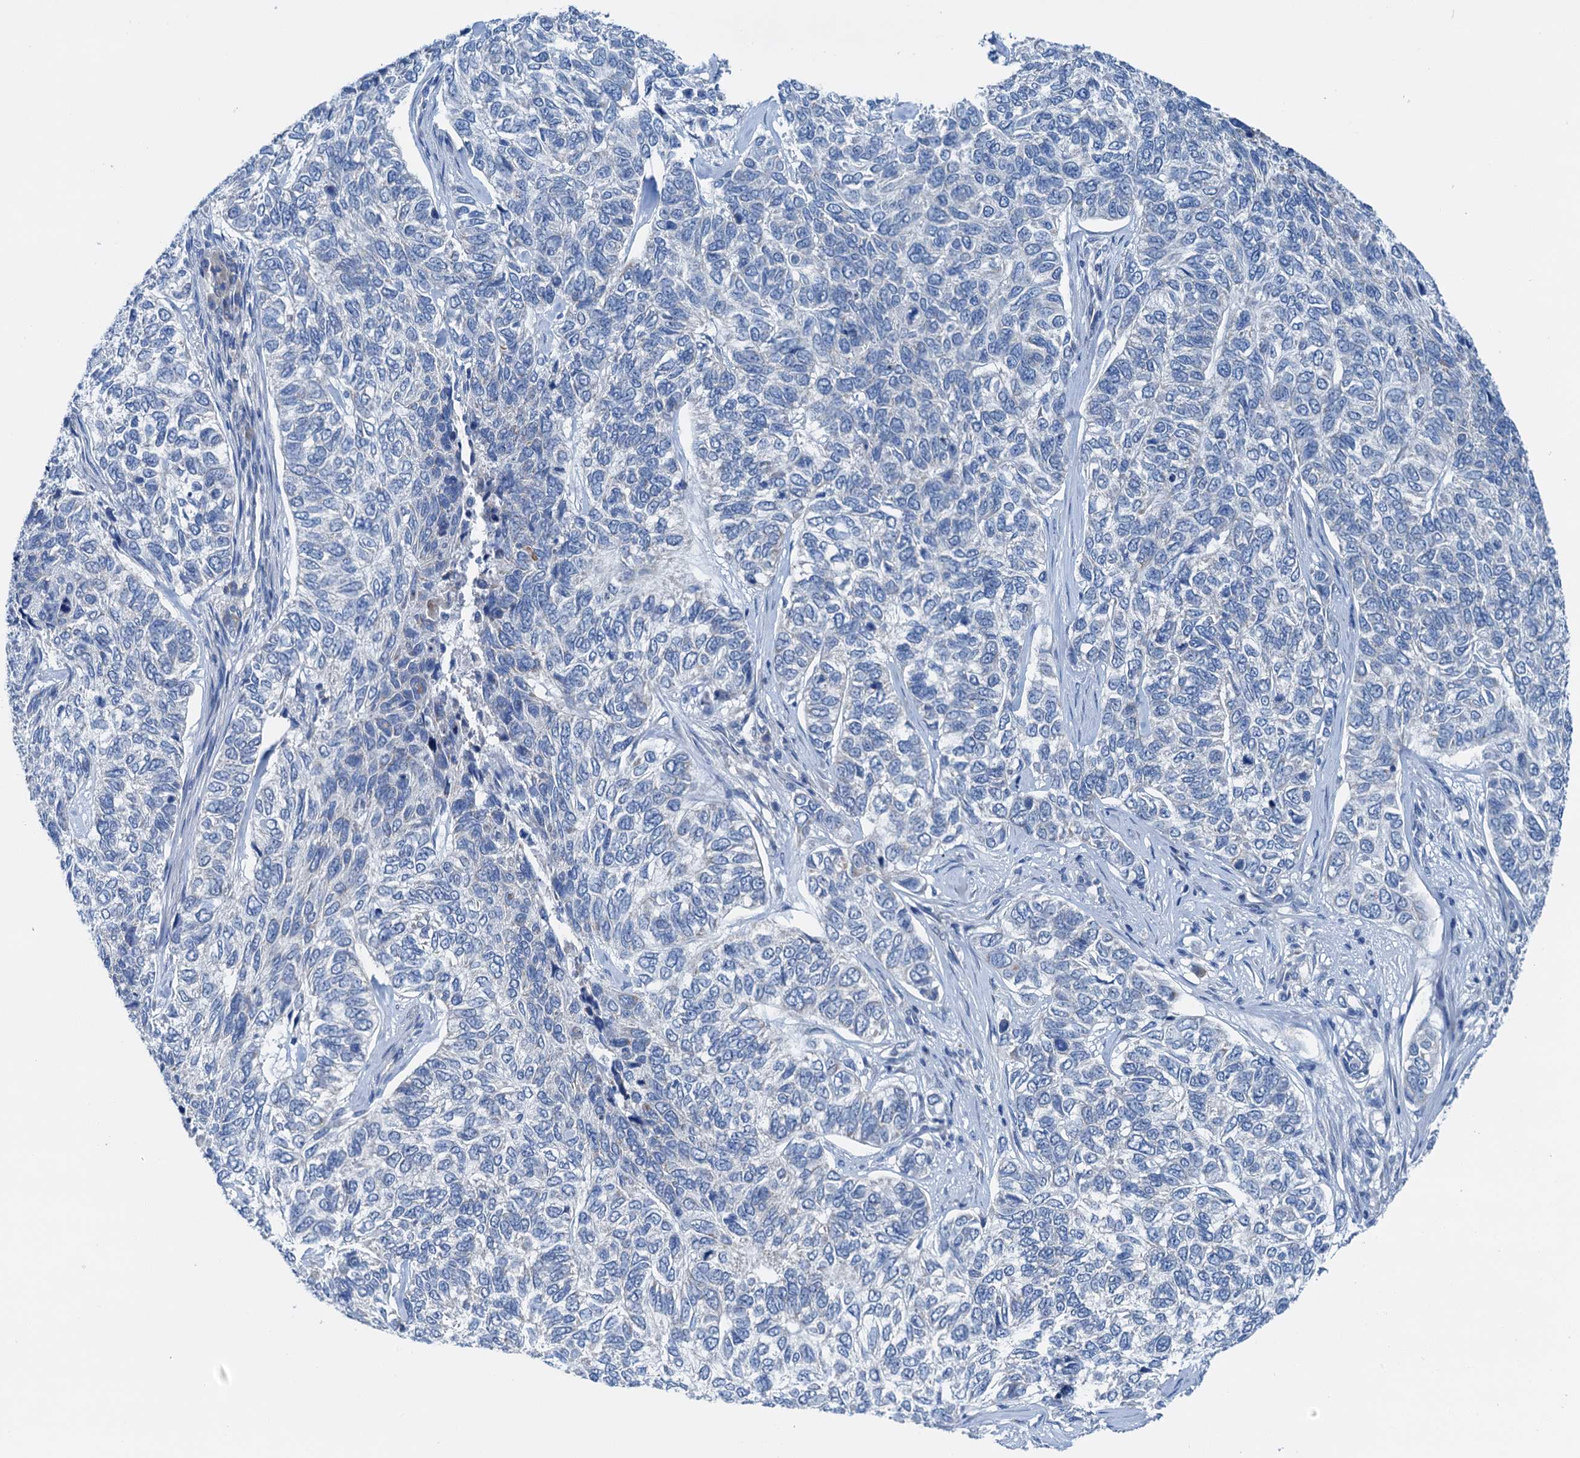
{"staining": {"intensity": "negative", "quantity": "none", "location": "none"}, "tissue": "skin cancer", "cell_type": "Tumor cells", "image_type": "cancer", "snomed": [{"axis": "morphology", "description": "Basal cell carcinoma"}, {"axis": "topography", "description": "Skin"}], "caption": "Photomicrograph shows no significant protein expression in tumor cells of skin cancer. The staining was performed using DAB to visualize the protein expression in brown, while the nuclei were stained in blue with hematoxylin (Magnification: 20x).", "gene": "ELAC1", "patient": {"sex": "female", "age": 65}}